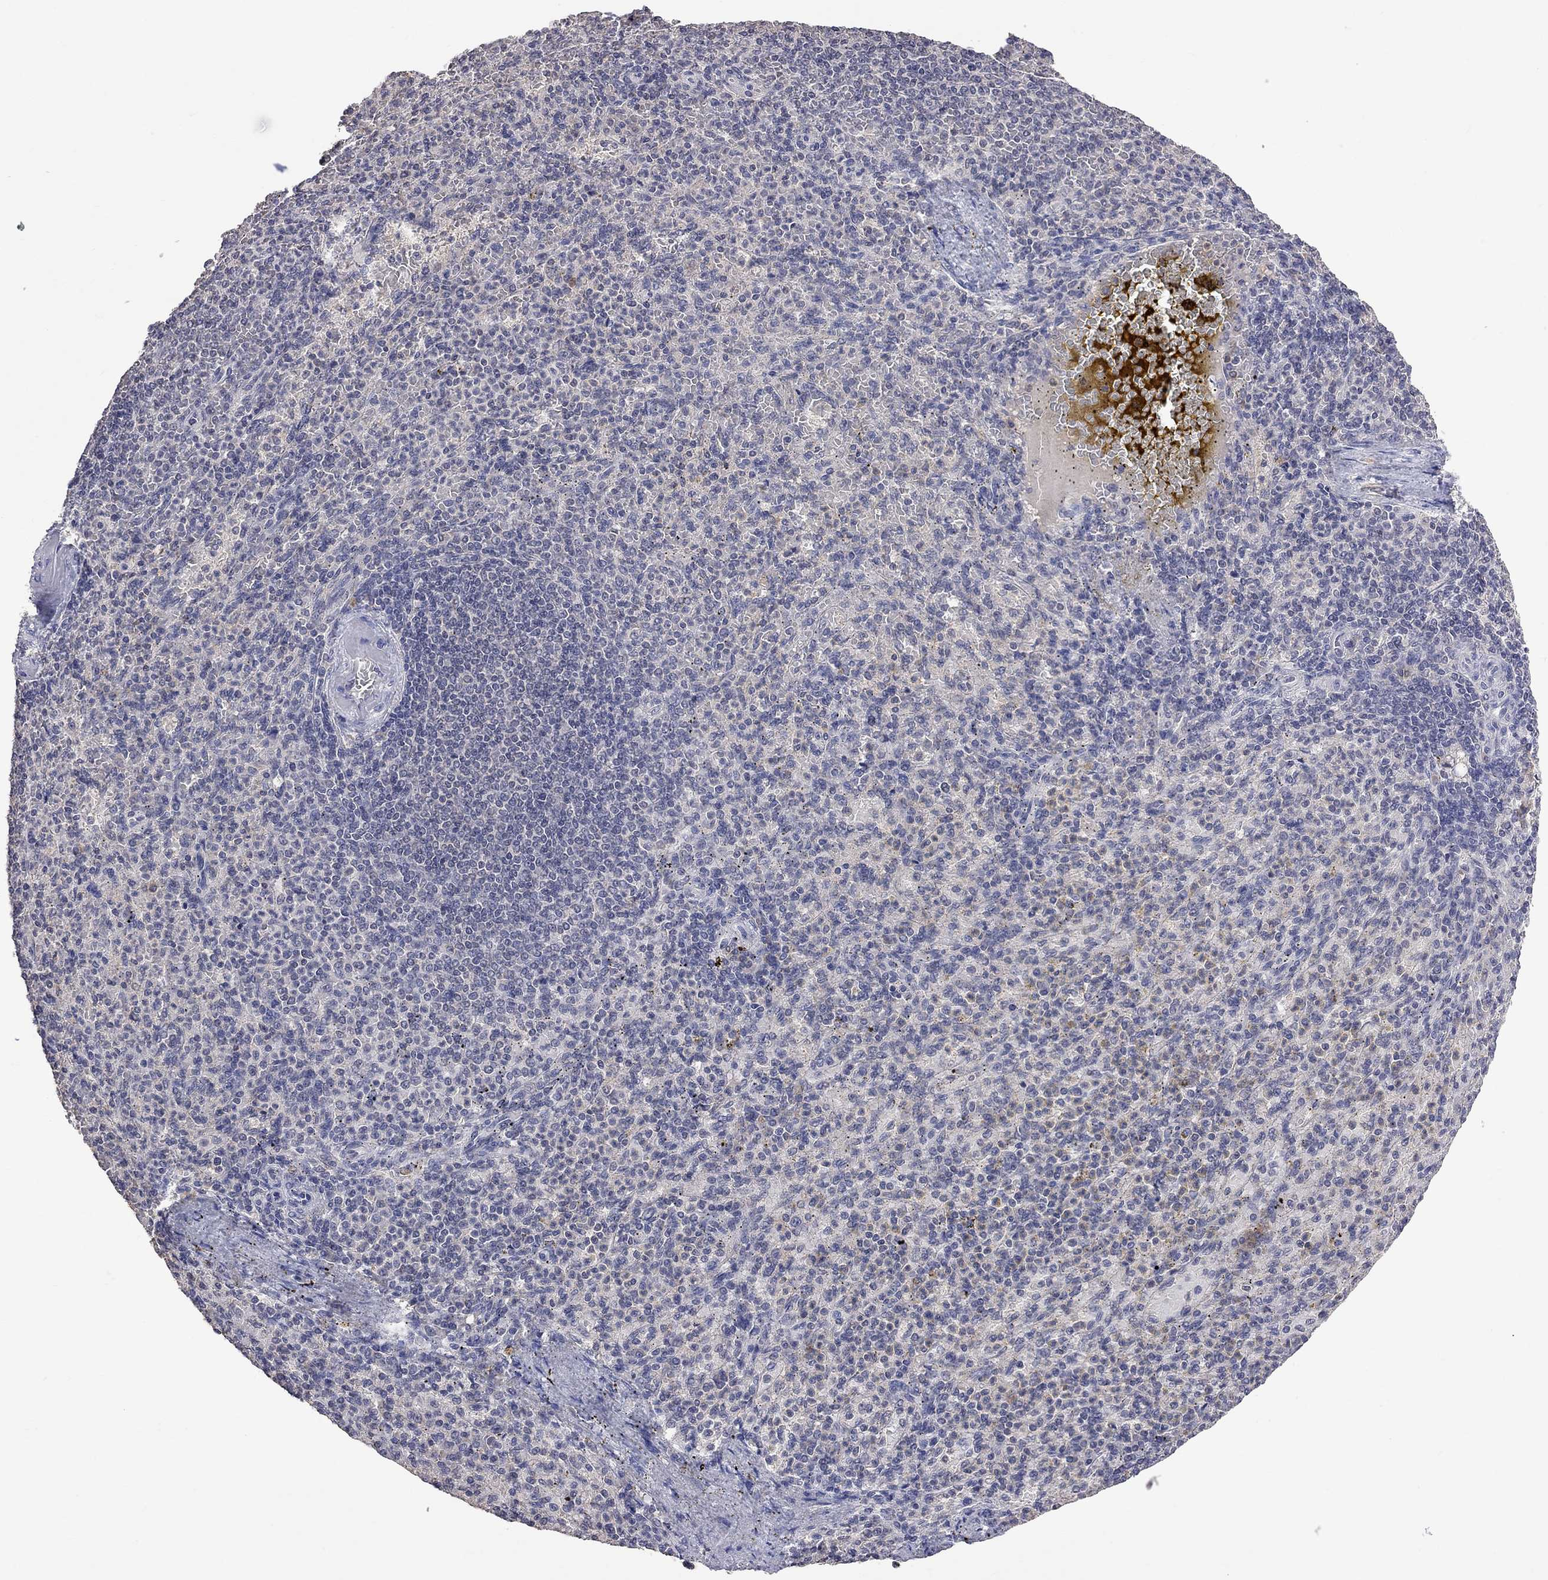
{"staining": {"intensity": "negative", "quantity": "none", "location": "none"}, "tissue": "spleen", "cell_type": "Cells in red pulp", "image_type": "normal", "snomed": [{"axis": "morphology", "description": "Normal tissue, NOS"}, {"axis": "topography", "description": "Spleen"}], "caption": "DAB immunohistochemical staining of unremarkable spleen demonstrates no significant staining in cells in red pulp. Nuclei are stained in blue.", "gene": "HTR6", "patient": {"sex": "female", "age": 74}}